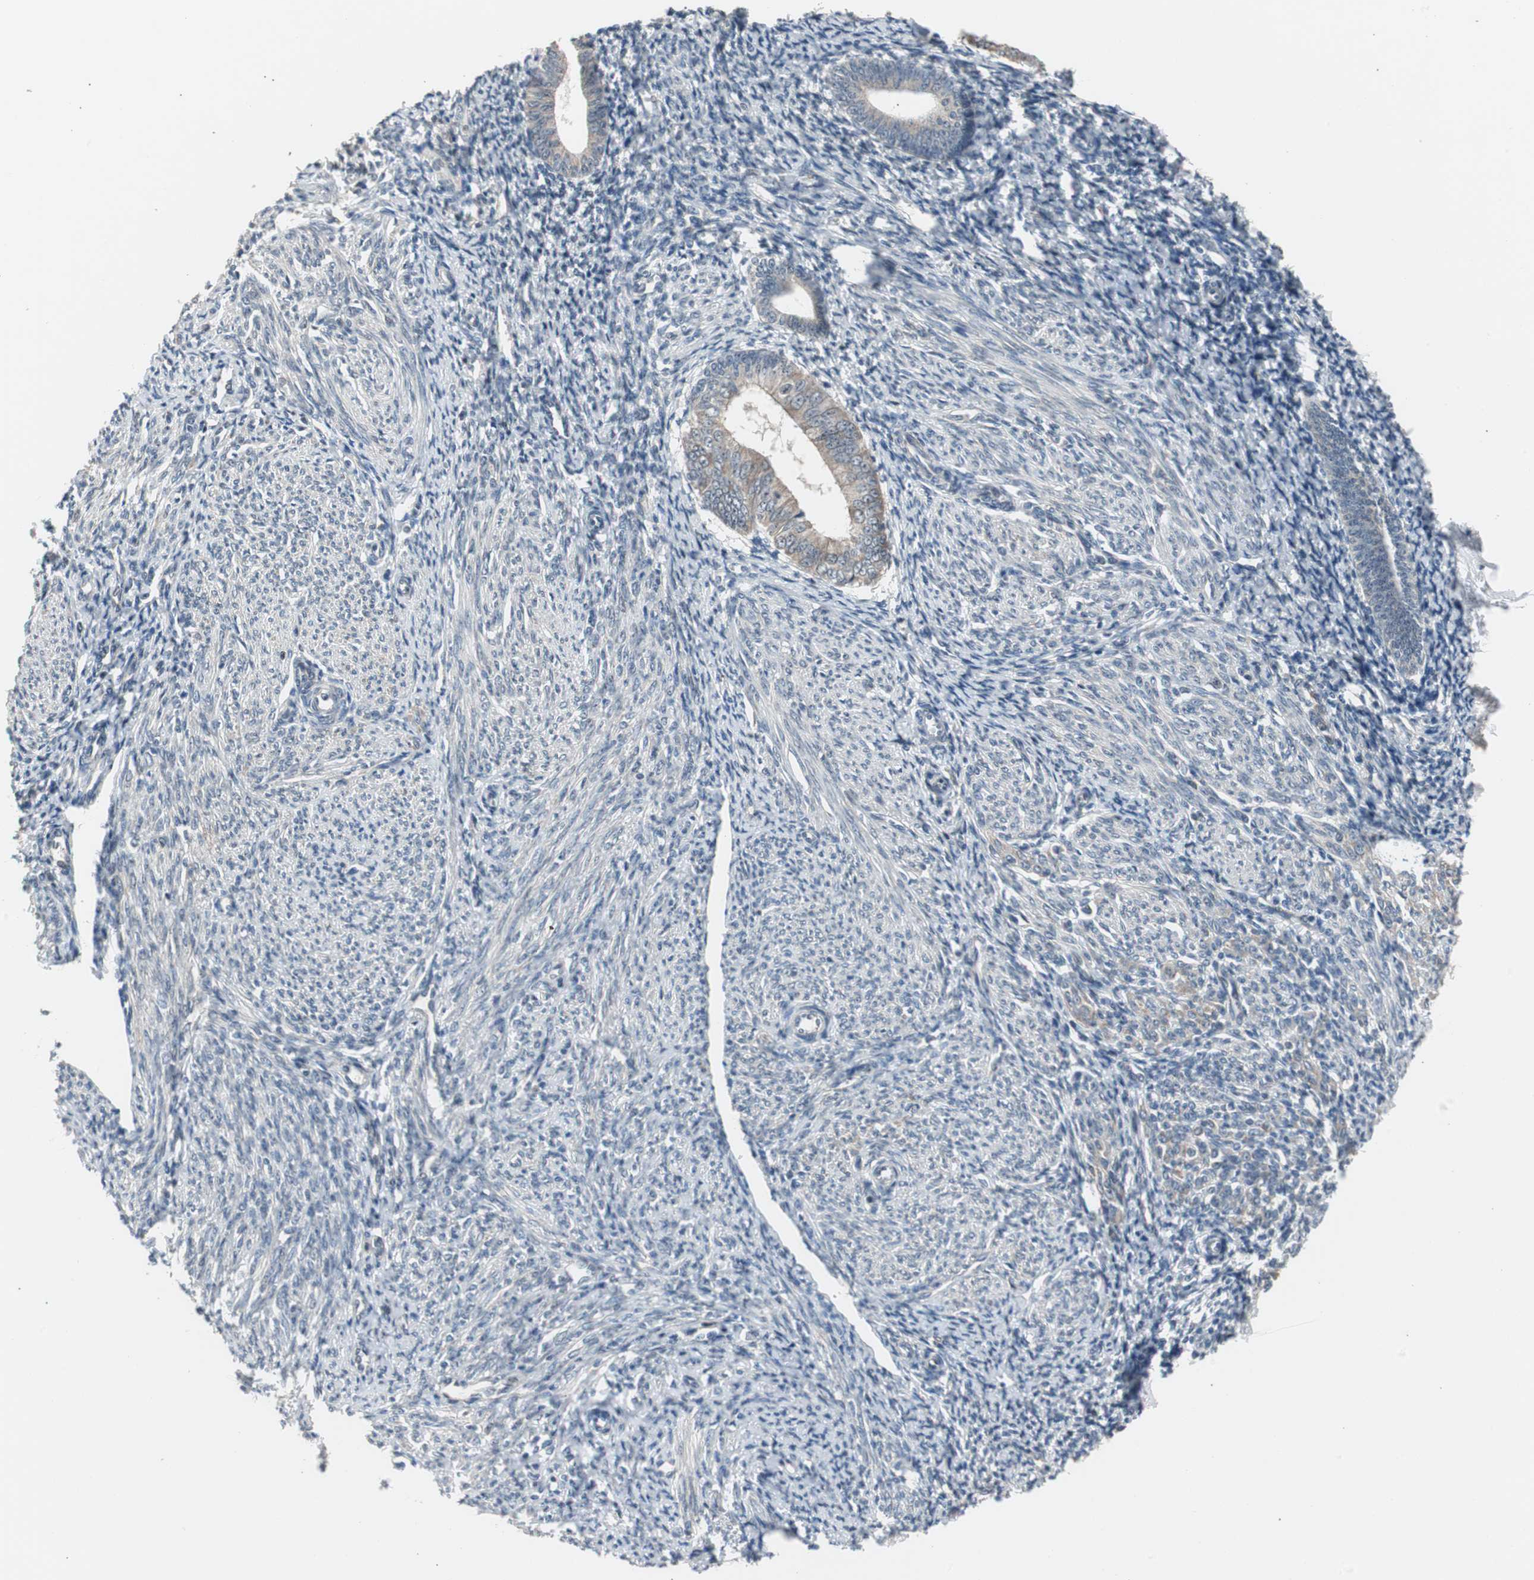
{"staining": {"intensity": "negative", "quantity": "none", "location": "none"}, "tissue": "endometrium", "cell_type": "Cells in endometrial stroma", "image_type": "normal", "snomed": [{"axis": "morphology", "description": "Normal tissue, NOS"}, {"axis": "topography", "description": "Endometrium"}], "caption": "Human endometrium stained for a protein using immunohistochemistry demonstrates no staining in cells in endometrial stroma.", "gene": "ZMPSTE24", "patient": {"sex": "female", "age": 57}}